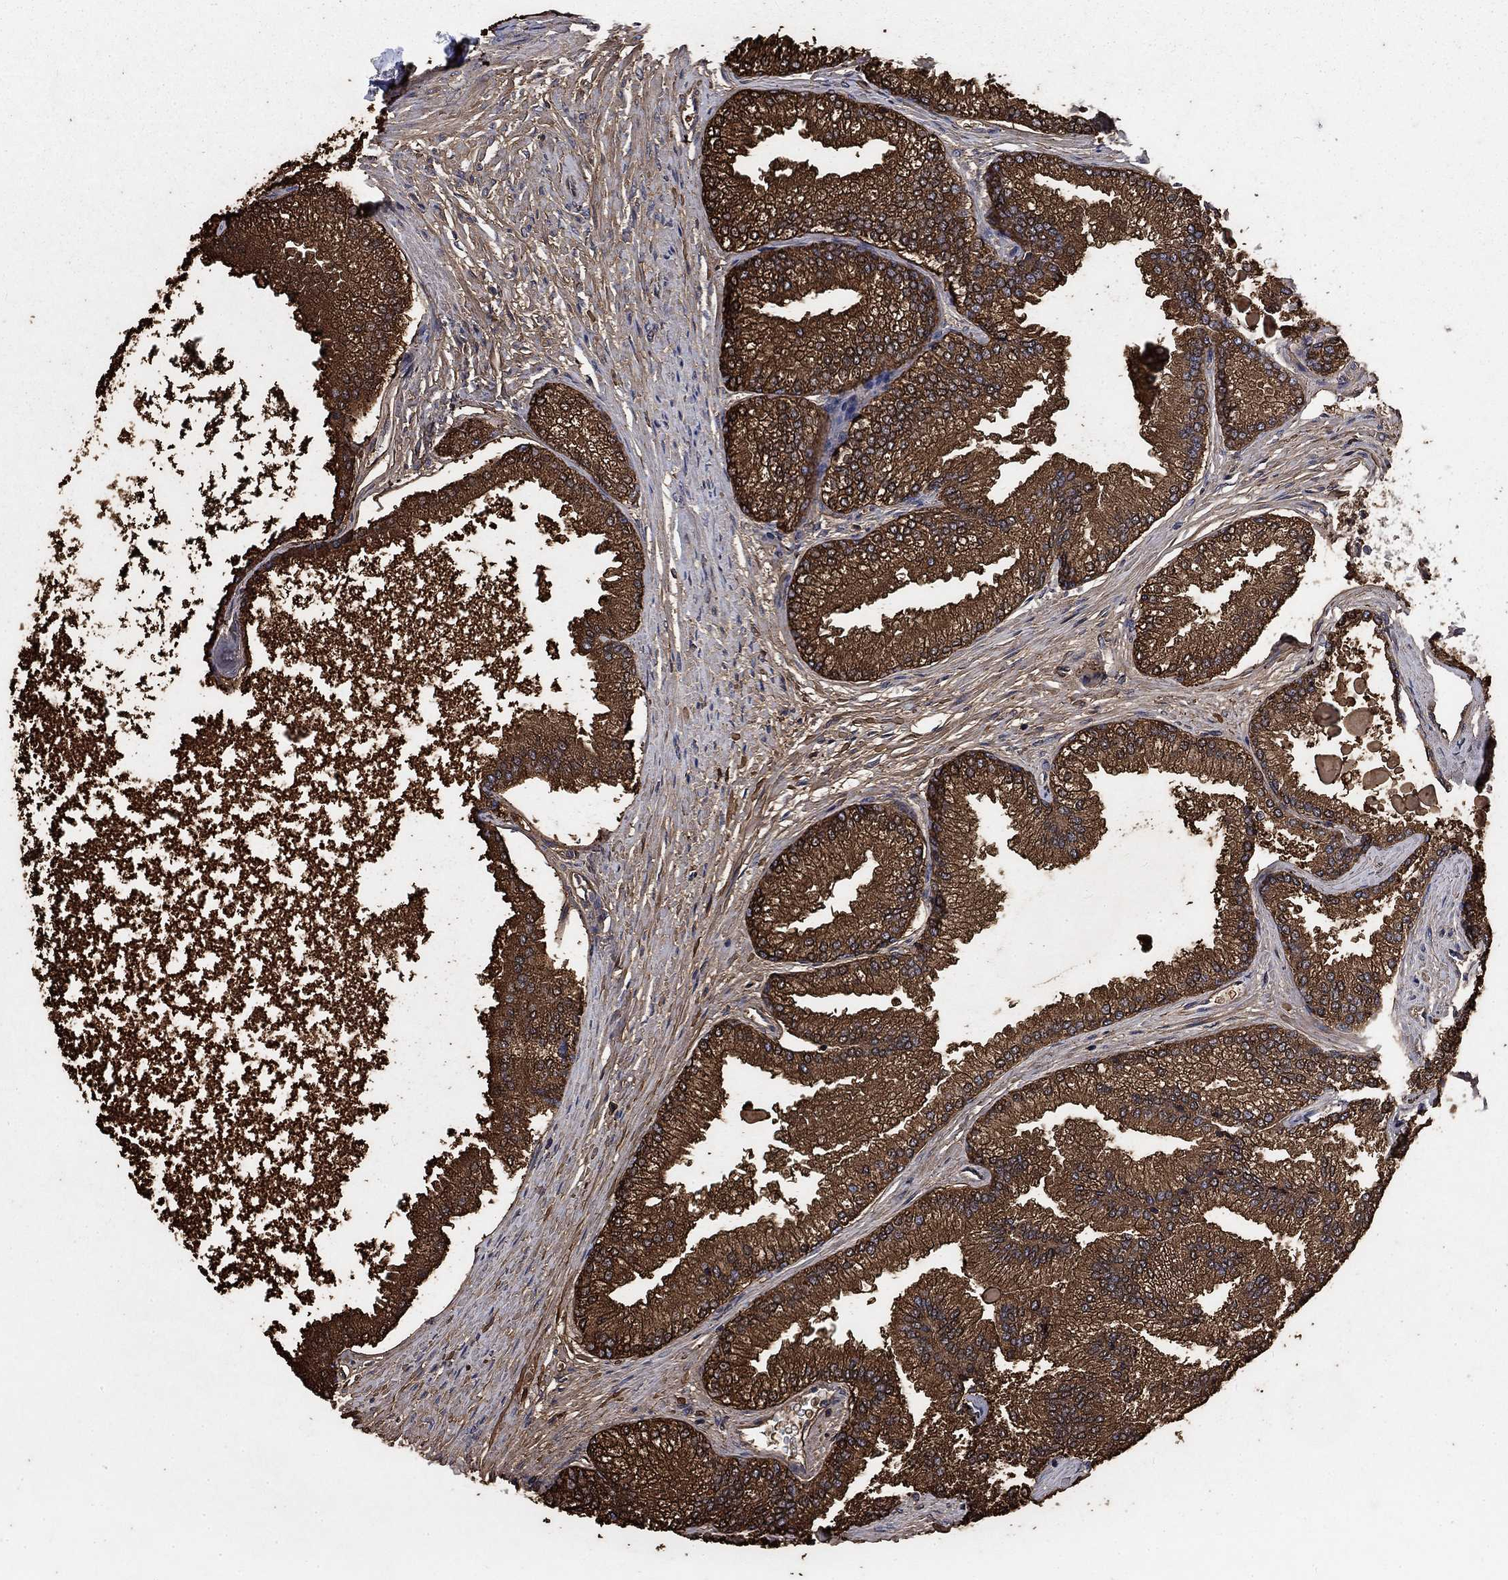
{"staining": {"intensity": "strong", "quantity": ">75%", "location": "cytoplasmic/membranous"}, "tissue": "prostate", "cell_type": "Glandular cells", "image_type": "normal", "snomed": [{"axis": "morphology", "description": "Normal tissue, NOS"}, {"axis": "topography", "description": "Prostate"}], "caption": "Immunohistochemistry staining of benign prostate, which exhibits high levels of strong cytoplasmic/membranous staining in approximately >75% of glandular cells indicating strong cytoplasmic/membranous protein expression. The staining was performed using DAB (brown) for protein detection and nuclei were counterstained in hematoxylin (blue).", "gene": "PDE3A", "patient": {"sex": "male", "age": 72}}